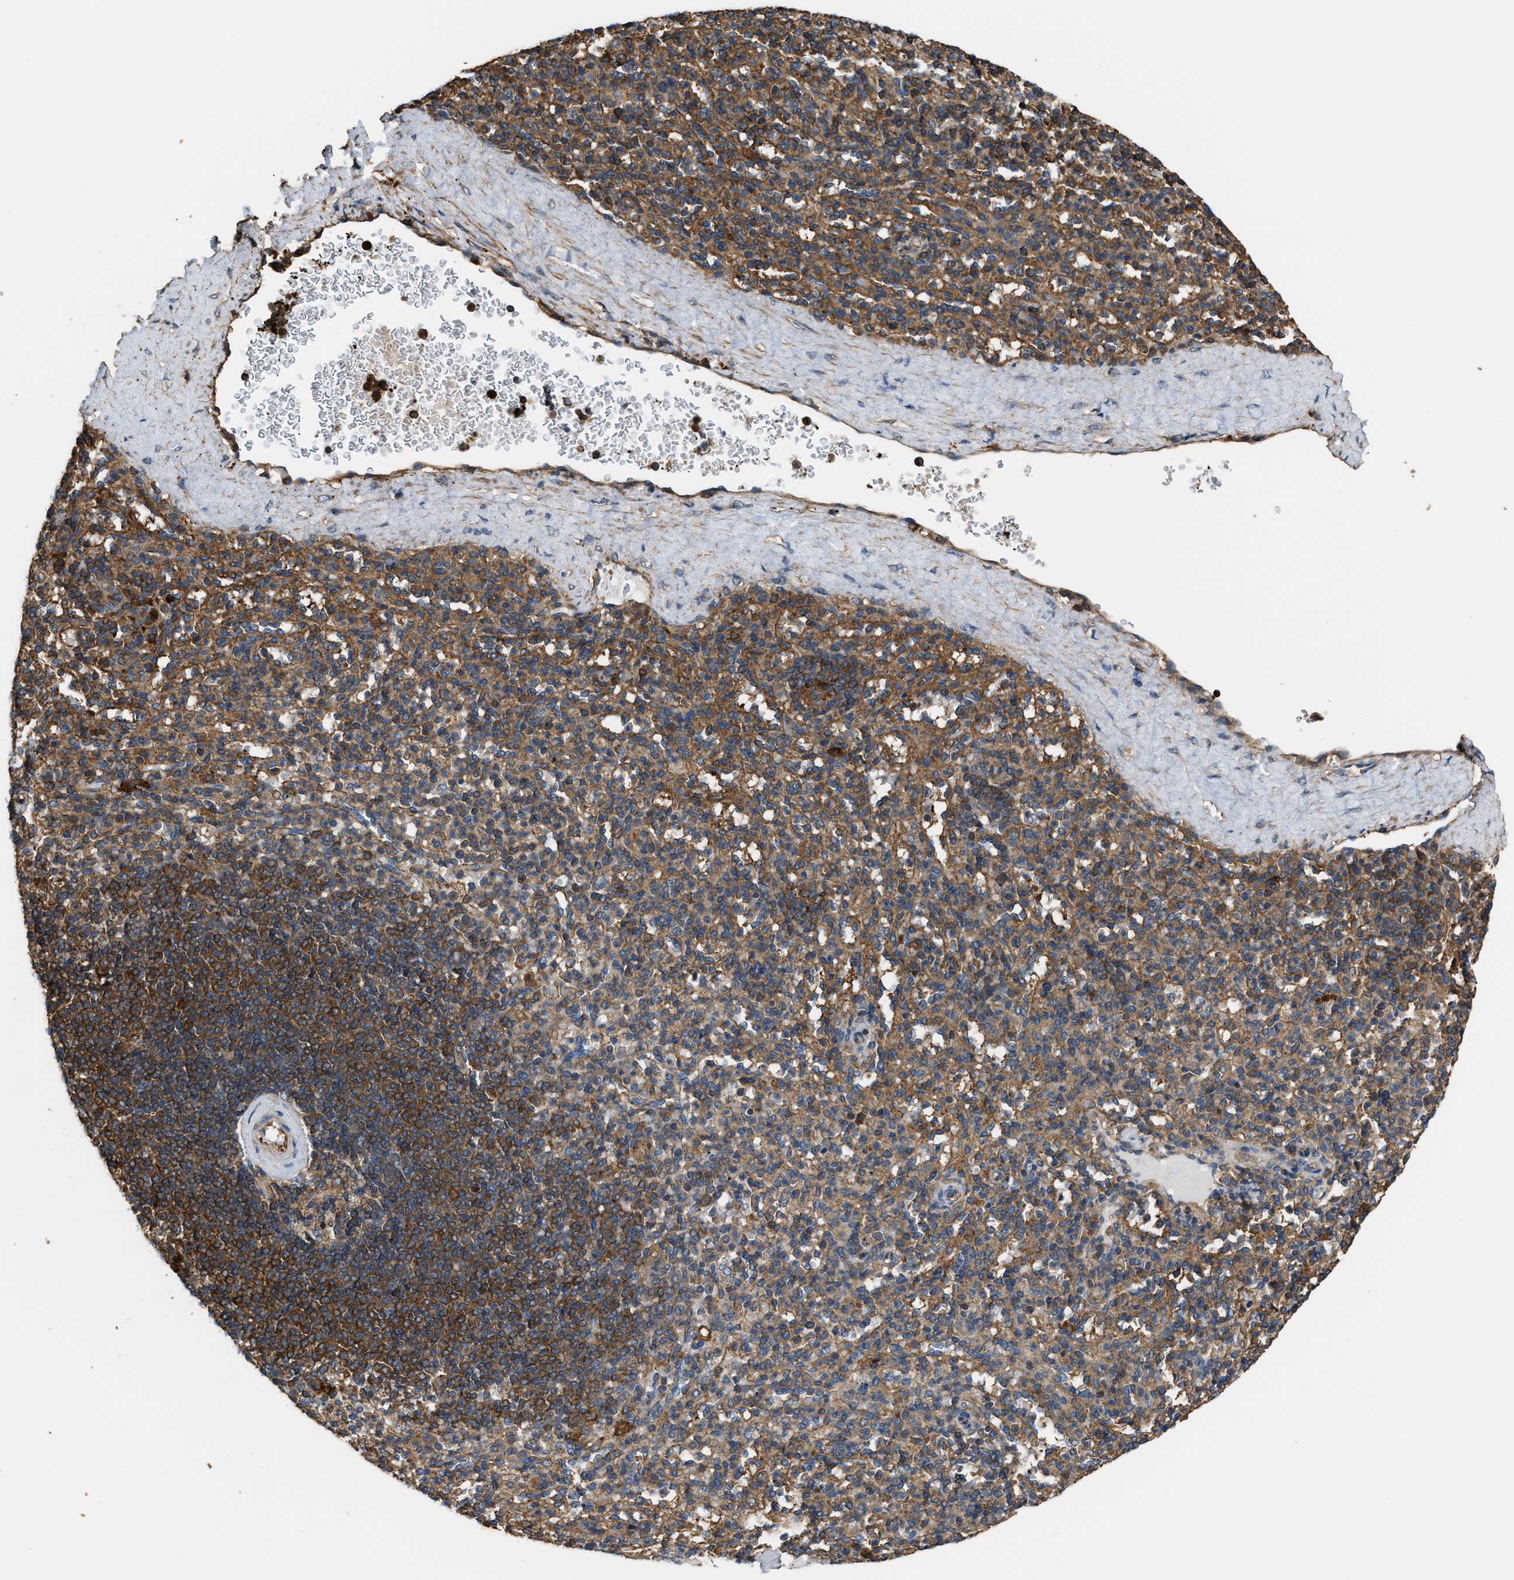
{"staining": {"intensity": "moderate", "quantity": ">75%", "location": "cytoplasmic/membranous"}, "tissue": "spleen", "cell_type": "Cells in red pulp", "image_type": "normal", "snomed": [{"axis": "morphology", "description": "Normal tissue, NOS"}, {"axis": "topography", "description": "Spleen"}], "caption": "Immunohistochemistry (IHC) (DAB) staining of benign spleen exhibits moderate cytoplasmic/membranous protein positivity in about >75% of cells in red pulp.", "gene": "ATIC", "patient": {"sex": "male", "age": 36}}